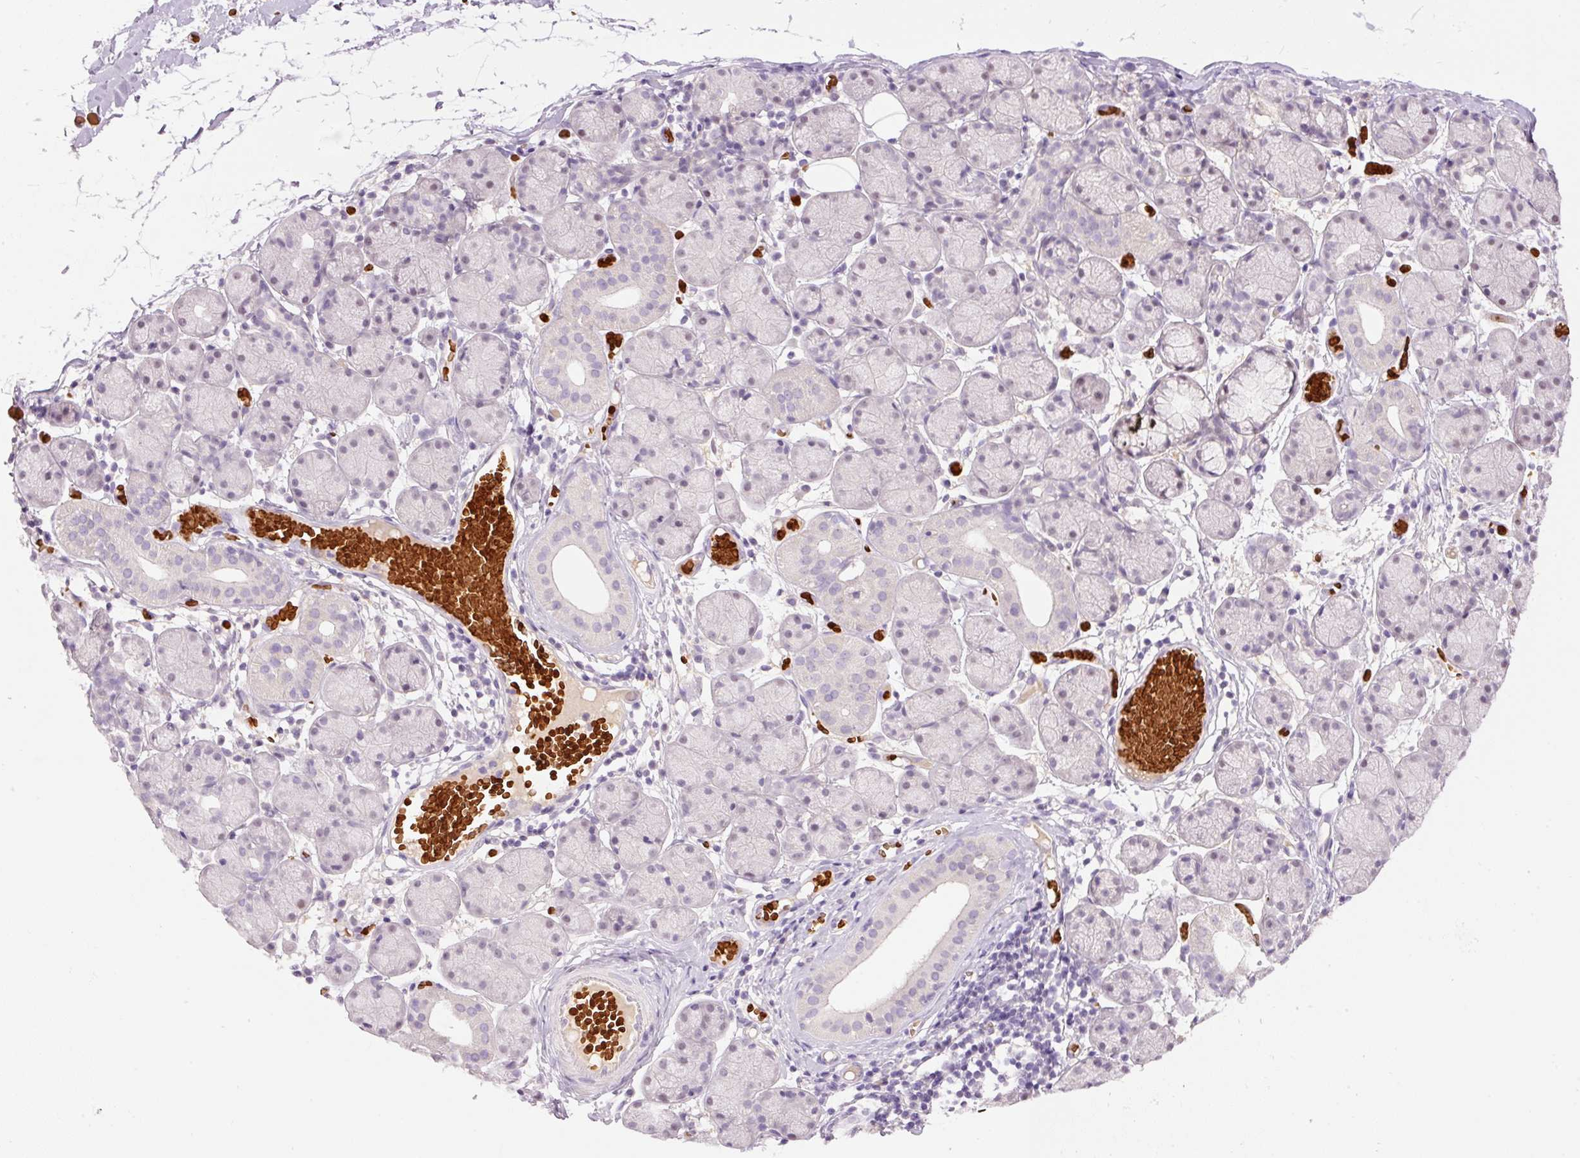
{"staining": {"intensity": "negative", "quantity": "none", "location": "none"}, "tissue": "salivary gland", "cell_type": "Glandular cells", "image_type": "normal", "snomed": [{"axis": "morphology", "description": "Normal tissue, NOS"}, {"axis": "topography", "description": "Salivary gland"}], "caption": "This photomicrograph is of normal salivary gland stained with immunohistochemistry (IHC) to label a protein in brown with the nuclei are counter-stained blue. There is no staining in glandular cells.", "gene": "LY6G6D", "patient": {"sex": "female", "age": 24}}